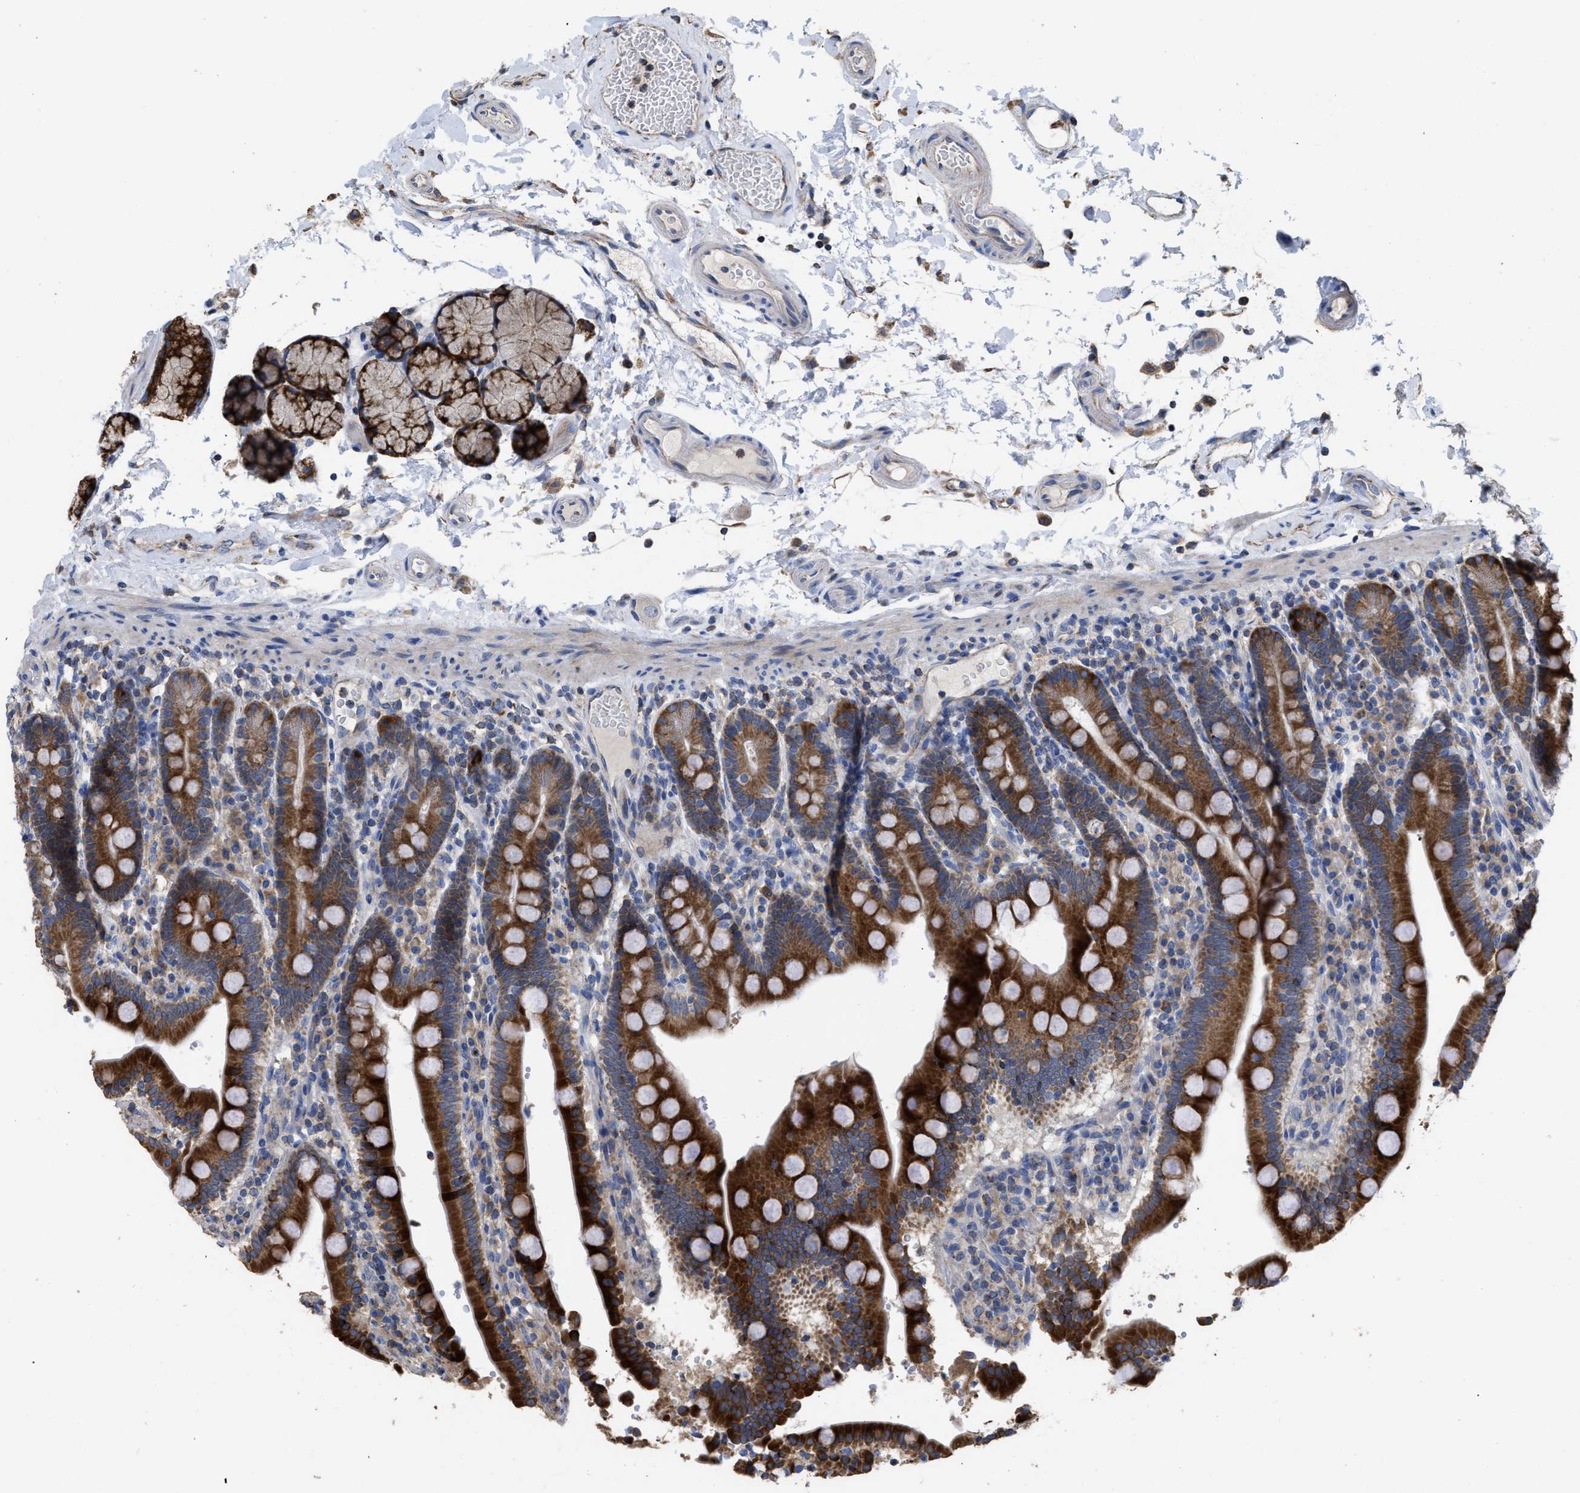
{"staining": {"intensity": "strong", "quantity": ">75%", "location": "cytoplasmic/membranous"}, "tissue": "duodenum", "cell_type": "Glandular cells", "image_type": "normal", "snomed": [{"axis": "morphology", "description": "Normal tissue, NOS"}, {"axis": "topography", "description": "Small intestine, NOS"}], "caption": "Strong cytoplasmic/membranous expression is identified in approximately >75% of glandular cells in unremarkable duodenum.", "gene": "AK2", "patient": {"sex": "female", "age": 71}}